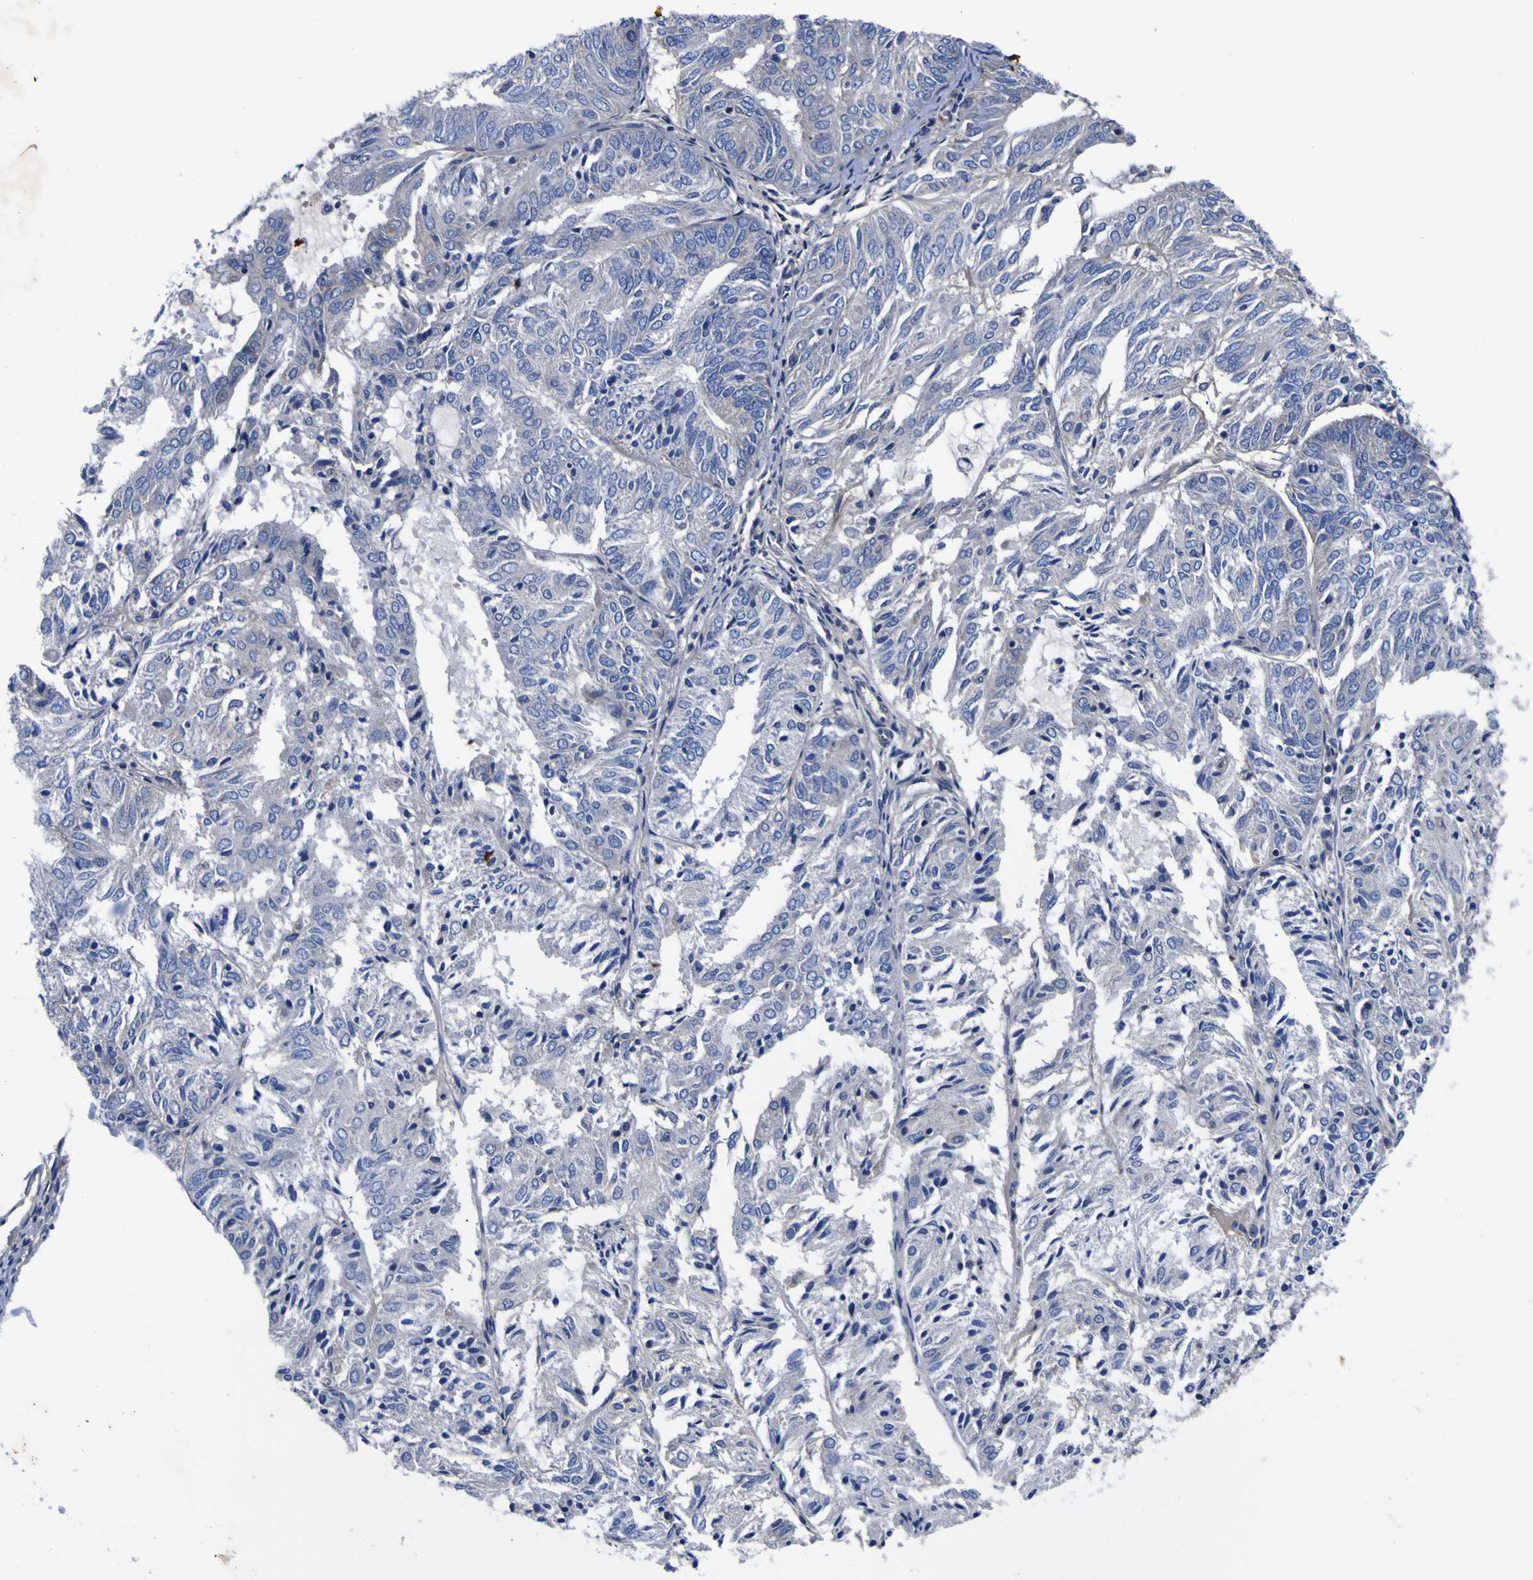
{"staining": {"intensity": "negative", "quantity": "none", "location": "none"}, "tissue": "endometrial cancer", "cell_type": "Tumor cells", "image_type": "cancer", "snomed": [{"axis": "morphology", "description": "Adenocarcinoma, NOS"}, {"axis": "topography", "description": "Uterus"}], "caption": "Immunohistochemical staining of endometrial adenocarcinoma demonstrates no significant positivity in tumor cells.", "gene": "VASN", "patient": {"sex": "female", "age": 60}}